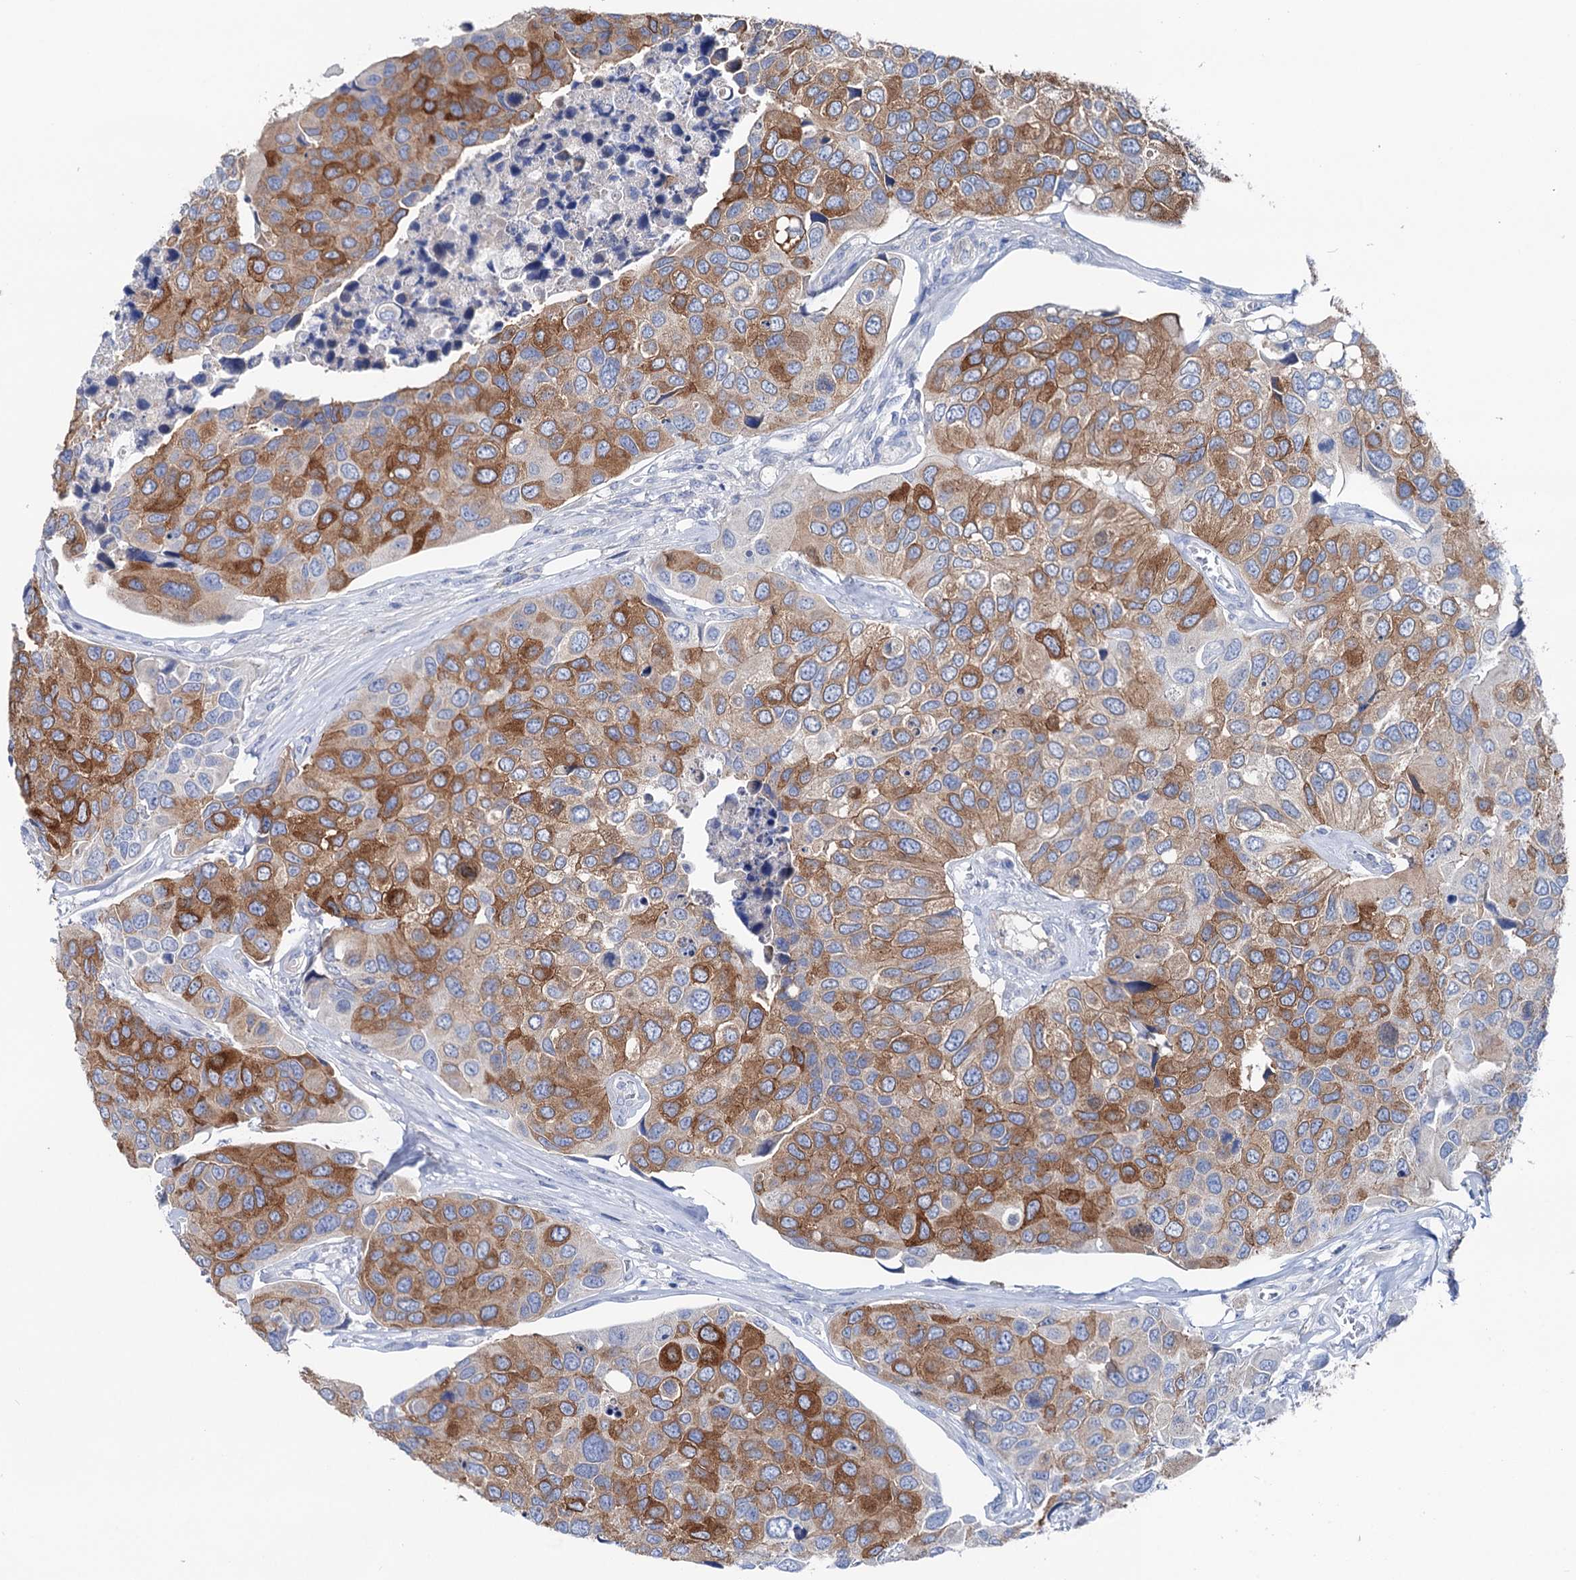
{"staining": {"intensity": "strong", "quantity": ">75%", "location": "cytoplasmic/membranous"}, "tissue": "urothelial cancer", "cell_type": "Tumor cells", "image_type": "cancer", "snomed": [{"axis": "morphology", "description": "Urothelial carcinoma, High grade"}, {"axis": "topography", "description": "Urinary bladder"}], "caption": "The micrograph exhibits staining of urothelial cancer, revealing strong cytoplasmic/membranous protein positivity (brown color) within tumor cells. The protein of interest is shown in brown color, while the nuclei are stained blue.", "gene": "SHROOM1", "patient": {"sex": "male", "age": 74}}